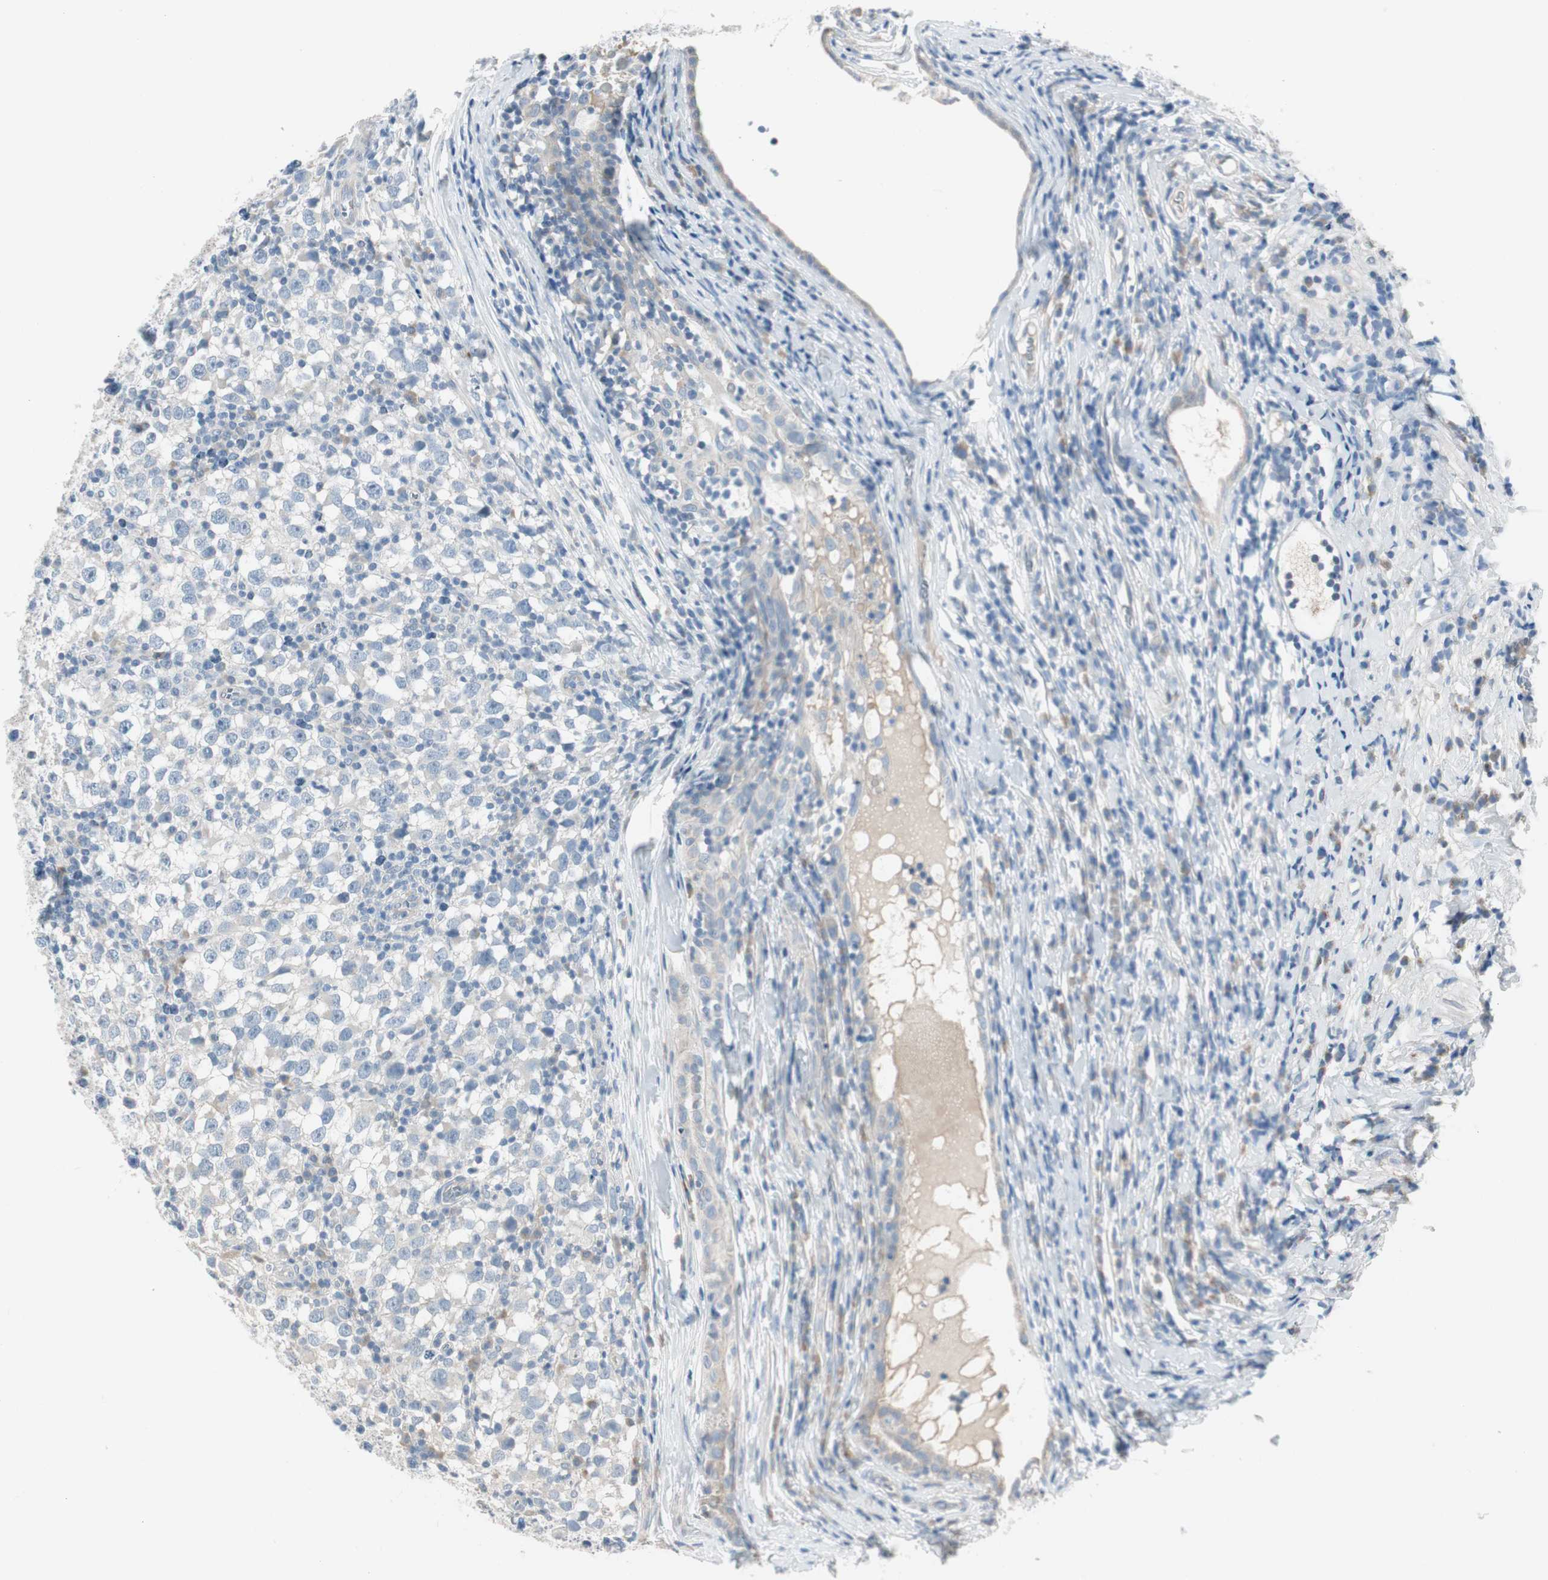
{"staining": {"intensity": "negative", "quantity": "none", "location": "none"}, "tissue": "testis cancer", "cell_type": "Tumor cells", "image_type": "cancer", "snomed": [{"axis": "morphology", "description": "Seminoma, NOS"}, {"axis": "topography", "description": "Testis"}], "caption": "The image demonstrates no significant expression in tumor cells of testis seminoma.", "gene": "SPINK4", "patient": {"sex": "male", "age": 65}}